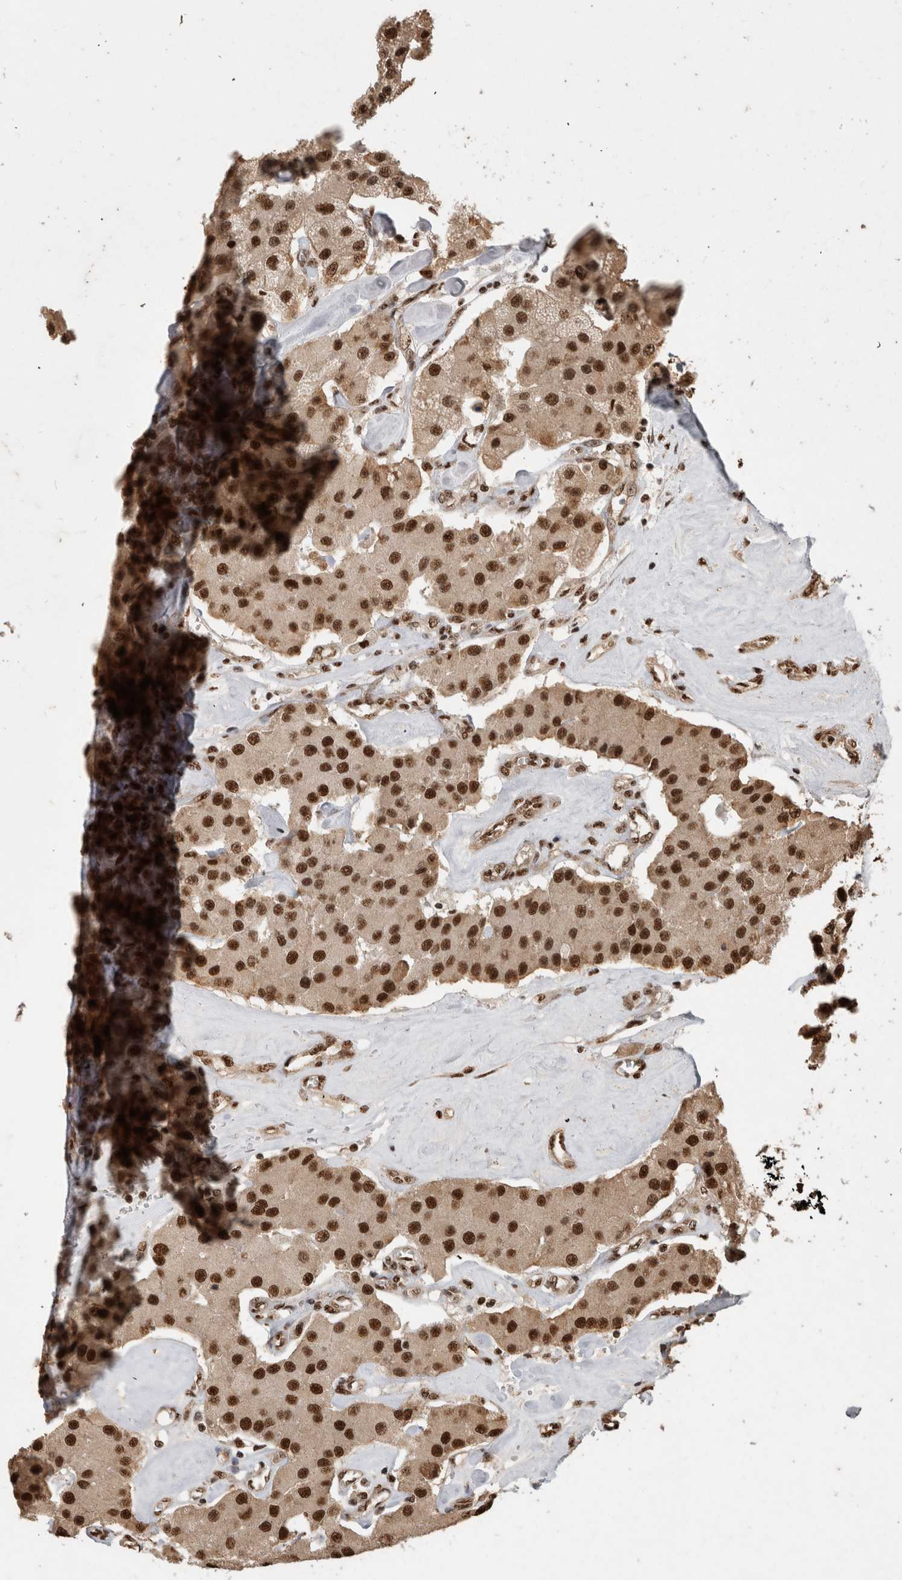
{"staining": {"intensity": "strong", "quantity": ">75%", "location": "nuclear"}, "tissue": "carcinoid", "cell_type": "Tumor cells", "image_type": "cancer", "snomed": [{"axis": "morphology", "description": "Carcinoid, malignant, NOS"}, {"axis": "topography", "description": "Pancreas"}], "caption": "DAB immunohistochemical staining of human carcinoid exhibits strong nuclear protein staining in about >75% of tumor cells. (Stains: DAB (3,3'-diaminobenzidine) in brown, nuclei in blue, Microscopy: brightfield microscopy at high magnification).", "gene": "RAD50", "patient": {"sex": "male", "age": 41}}